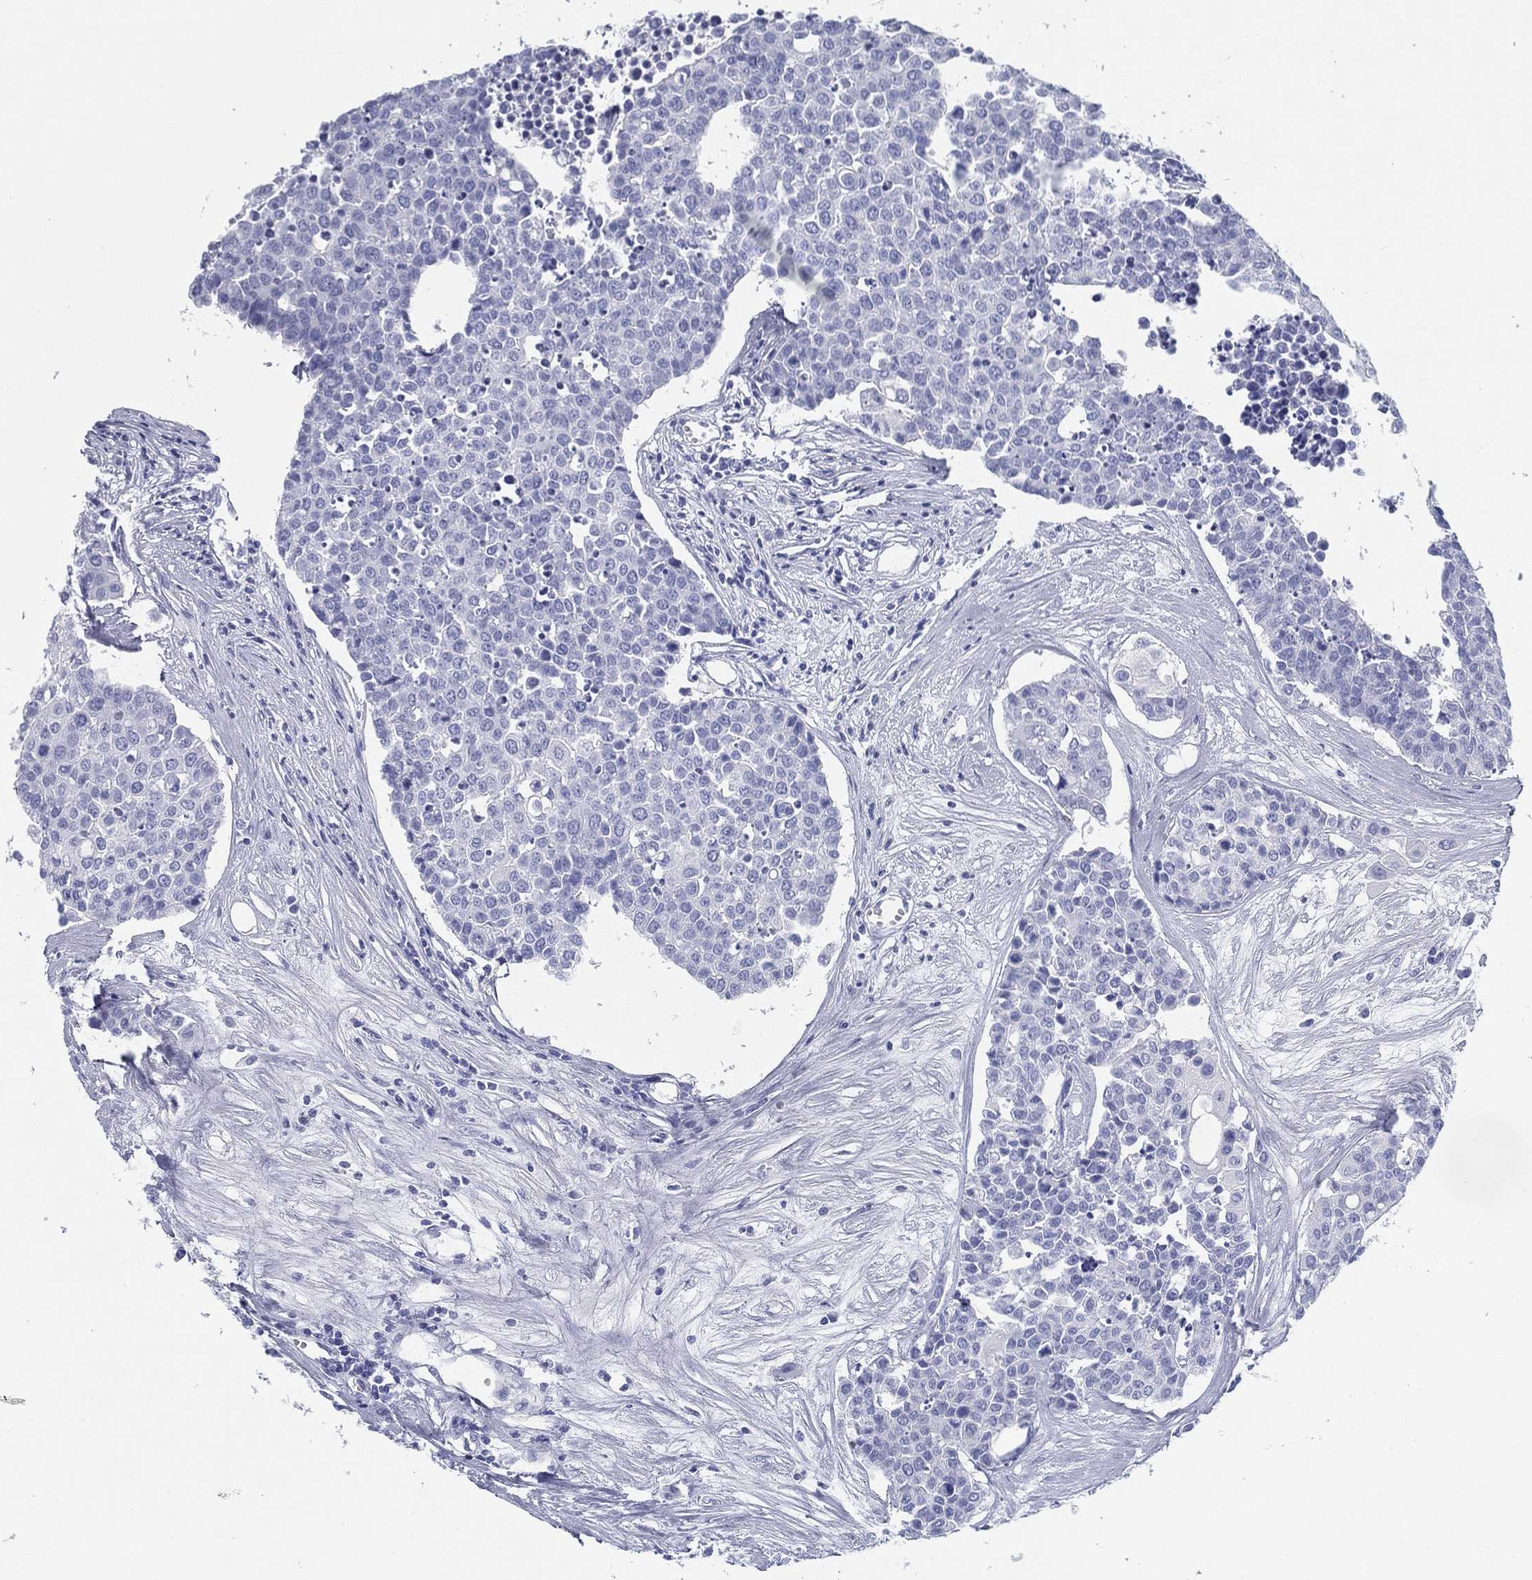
{"staining": {"intensity": "negative", "quantity": "none", "location": "none"}, "tissue": "carcinoid", "cell_type": "Tumor cells", "image_type": "cancer", "snomed": [{"axis": "morphology", "description": "Carcinoid, malignant, NOS"}, {"axis": "topography", "description": "Colon"}], "caption": "Carcinoid was stained to show a protein in brown. There is no significant staining in tumor cells.", "gene": "TMEM252", "patient": {"sex": "male", "age": 81}}